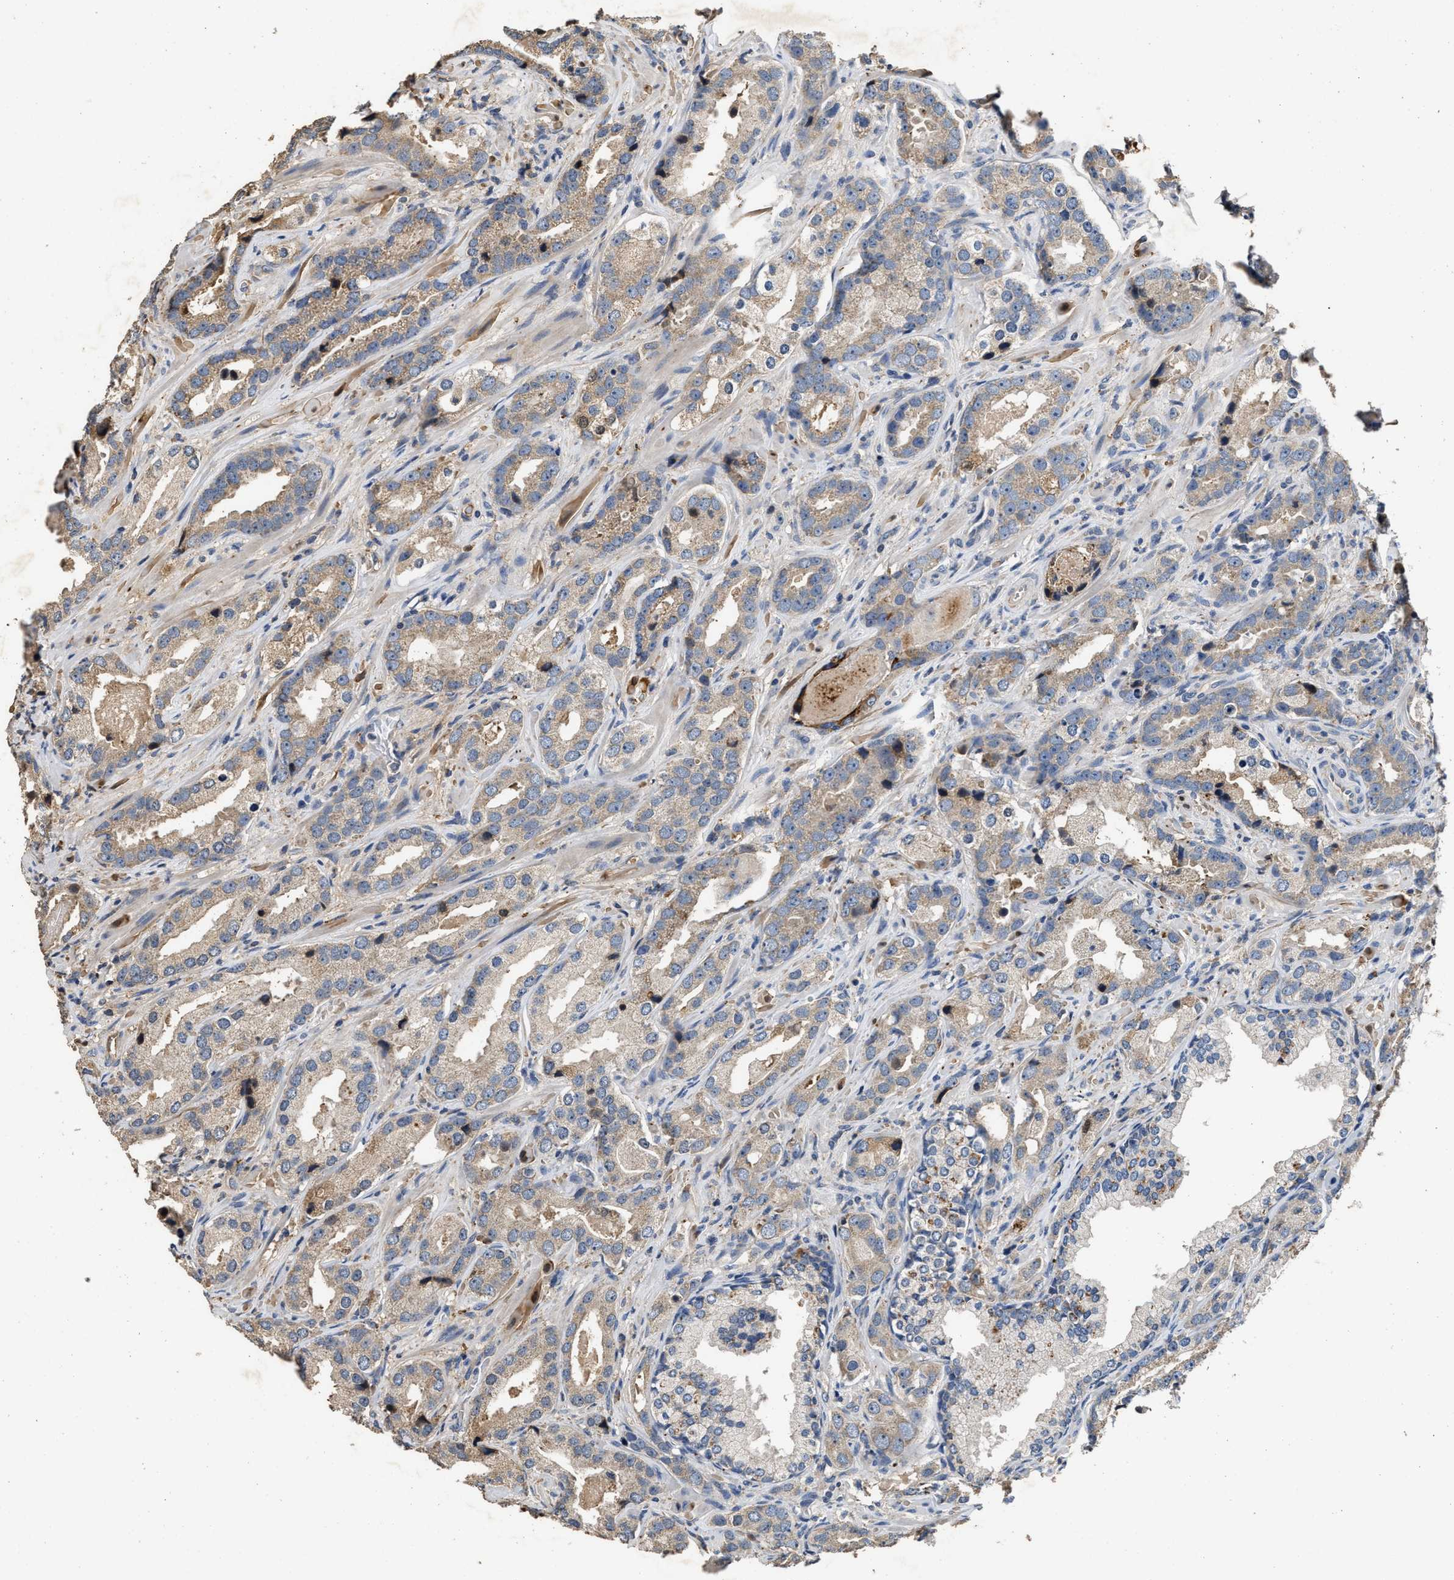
{"staining": {"intensity": "weak", "quantity": ">75%", "location": "cytoplasmic/membranous"}, "tissue": "prostate cancer", "cell_type": "Tumor cells", "image_type": "cancer", "snomed": [{"axis": "morphology", "description": "Adenocarcinoma, High grade"}, {"axis": "topography", "description": "Prostate"}], "caption": "Immunohistochemical staining of prostate cancer (high-grade adenocarcinoma) shows low levels of weak cytoplasmic/membranous positivity in approximately >75% of tumor cells.", "gene": "C3", "patient": {"sex": "male", "age": 63}}